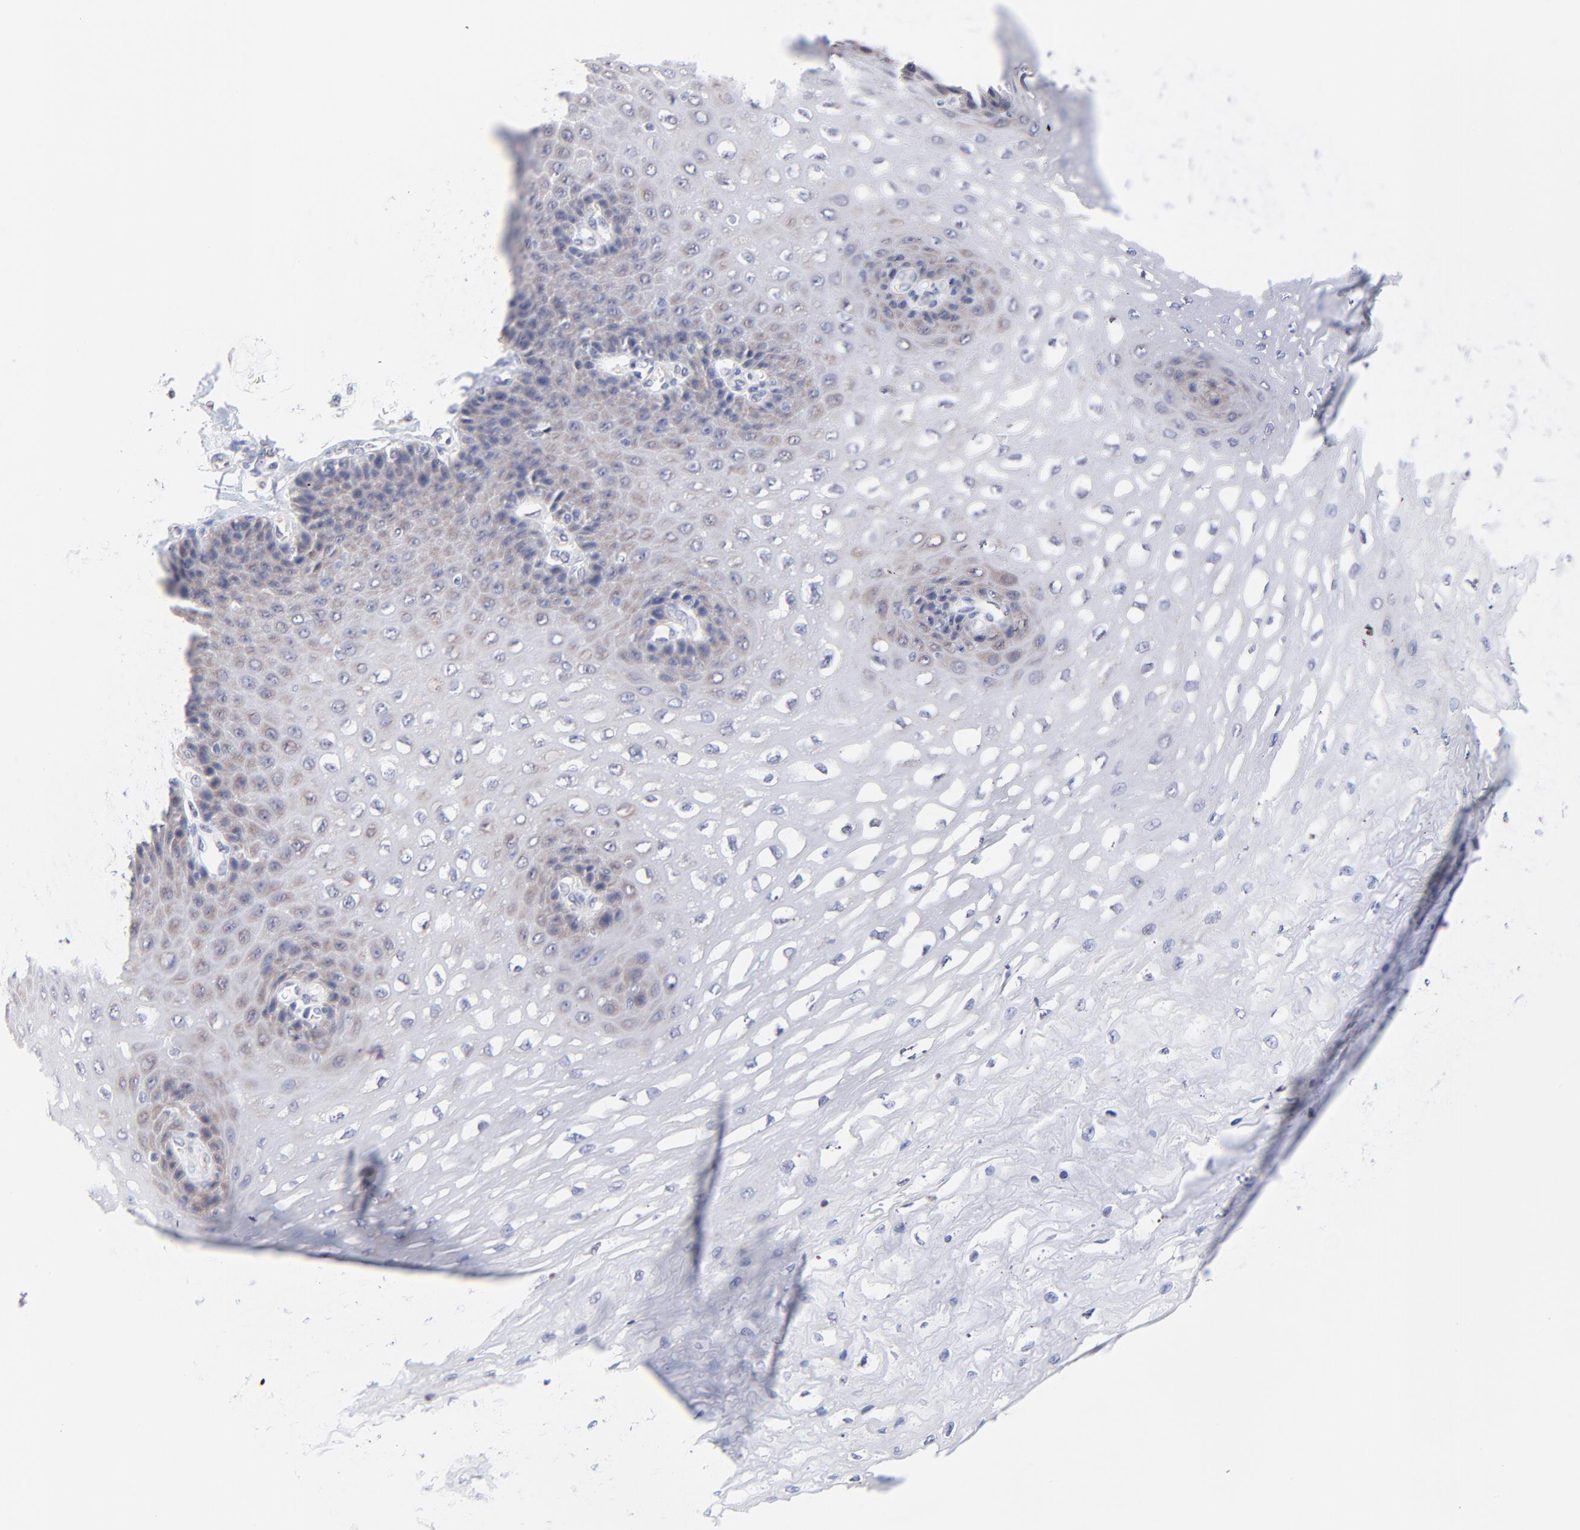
{"staining": {"intensity": "negative", "quantity": "none", "location": "none"}, "tissue": "esophagus", "cell_type": "Squamous epithelial cells", "image_type": "normal", "snomed": [{"axis": "morphology", "description": "Normal tissue, NOS"}, {"axis": "topography", "description": "Esophagus"}], "caption": "Immunohistochemistry histopathology image of benign esophagus: human esophagus stained with DAB displays no significant protein positivity in squamous epithelial cells. Brightfield microscopy of immunohistochemistry (IHC) stained with DAB (3,3'-diaminobenzidine) (brown) and hematoxylin (blue), captured at high magnification.", "gene": "FBXO8", "patient": {"sex": "female", "age": 72}}